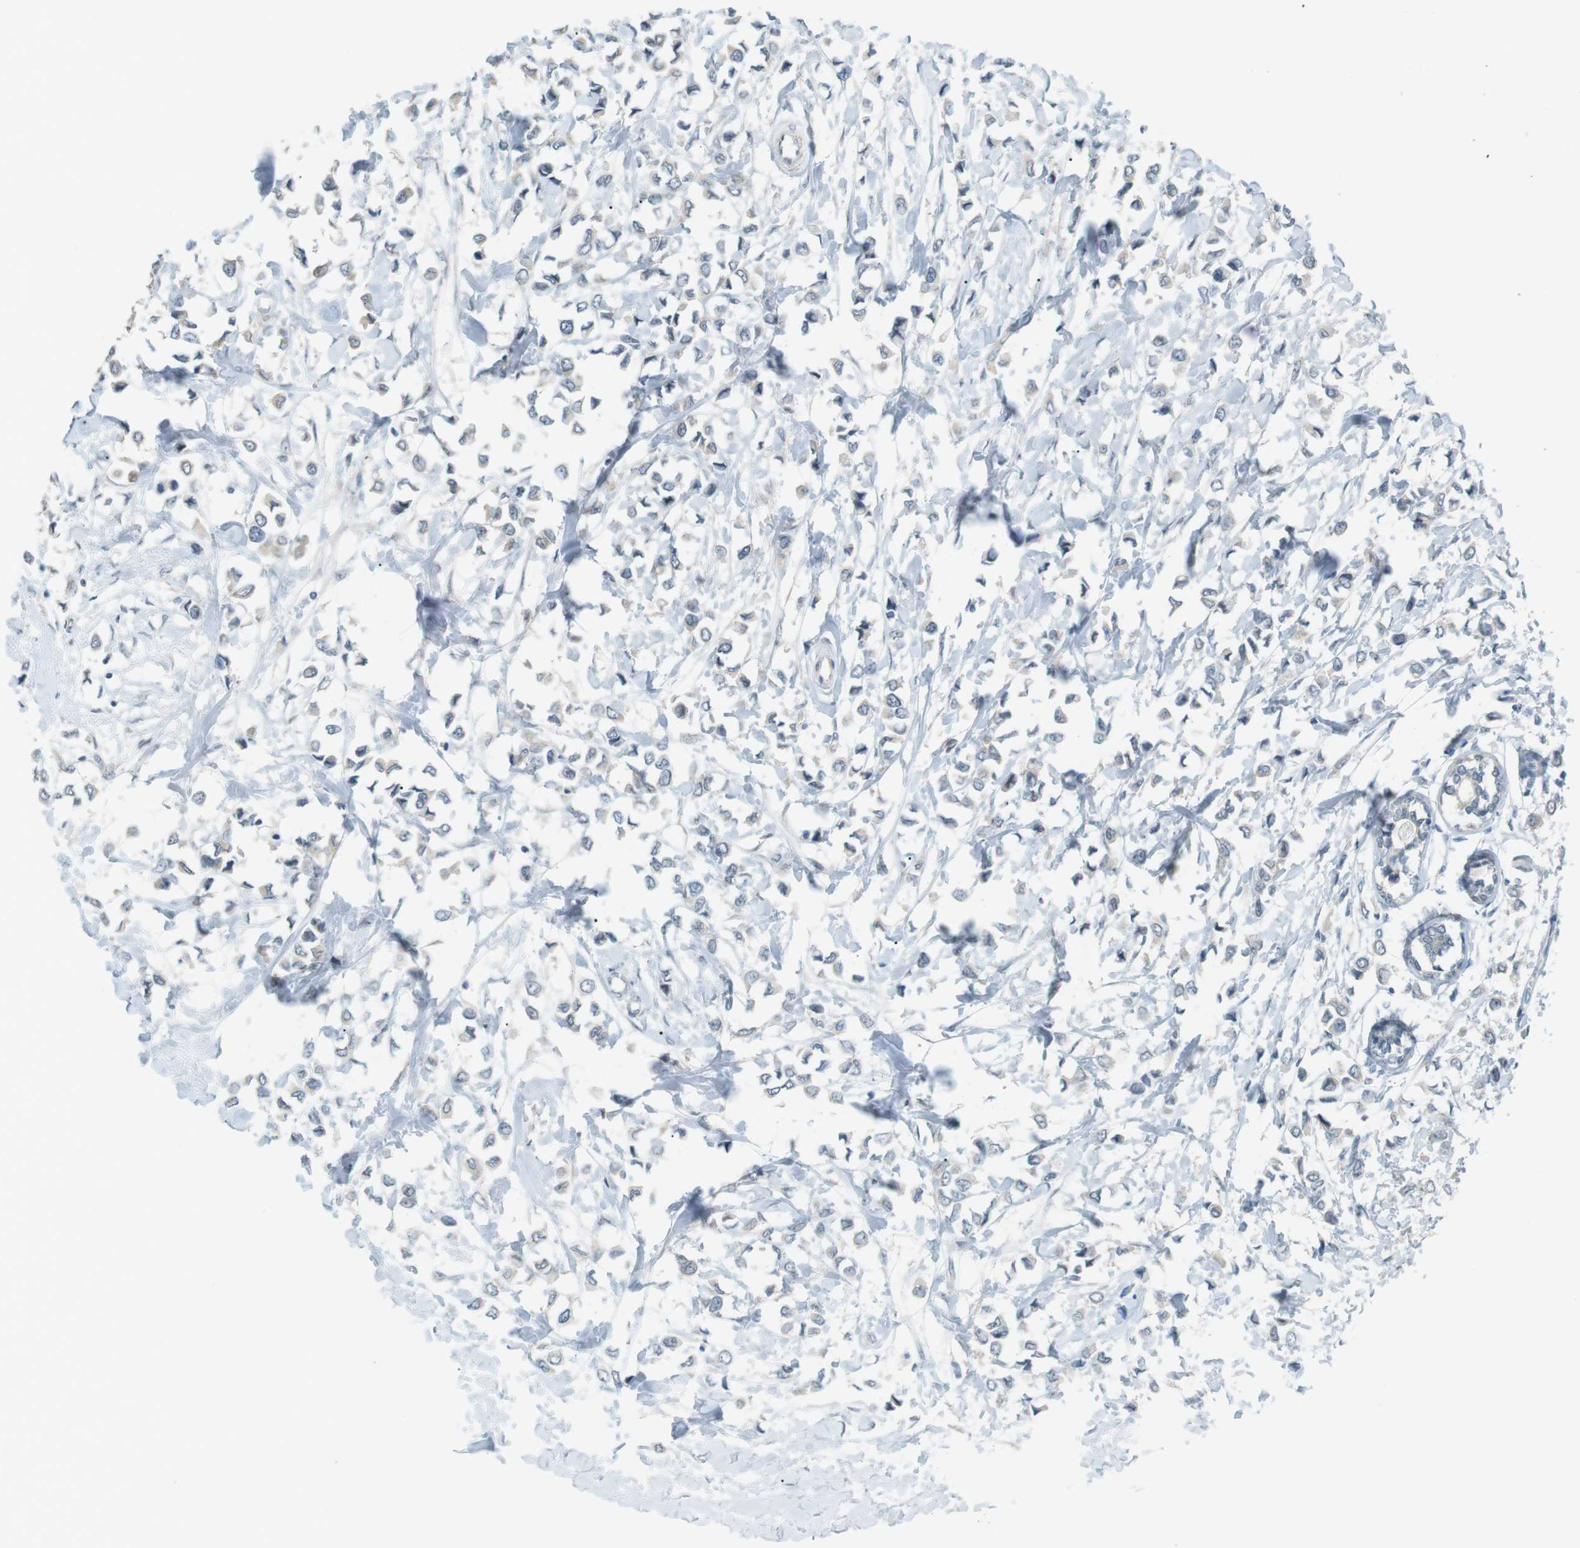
{"staining": {"intensity": "negative", "quantity": "none", "location": "none"}, "tissue": "breast cancer", "cell_type": "Tumor cells", "image_type": "cancer", "snomed": [{"axis": "morphology", "description": "Lobular carcinoma"}, {"axis": "topography", "description": "Breast"}], "caption": "Immunohistochemistry micrograph of breast cancer stained for a protein (brown), which reveals no staining in tumor cells.", "gene": "RTN3", "patient": {"sex": "female", "age": 51}}